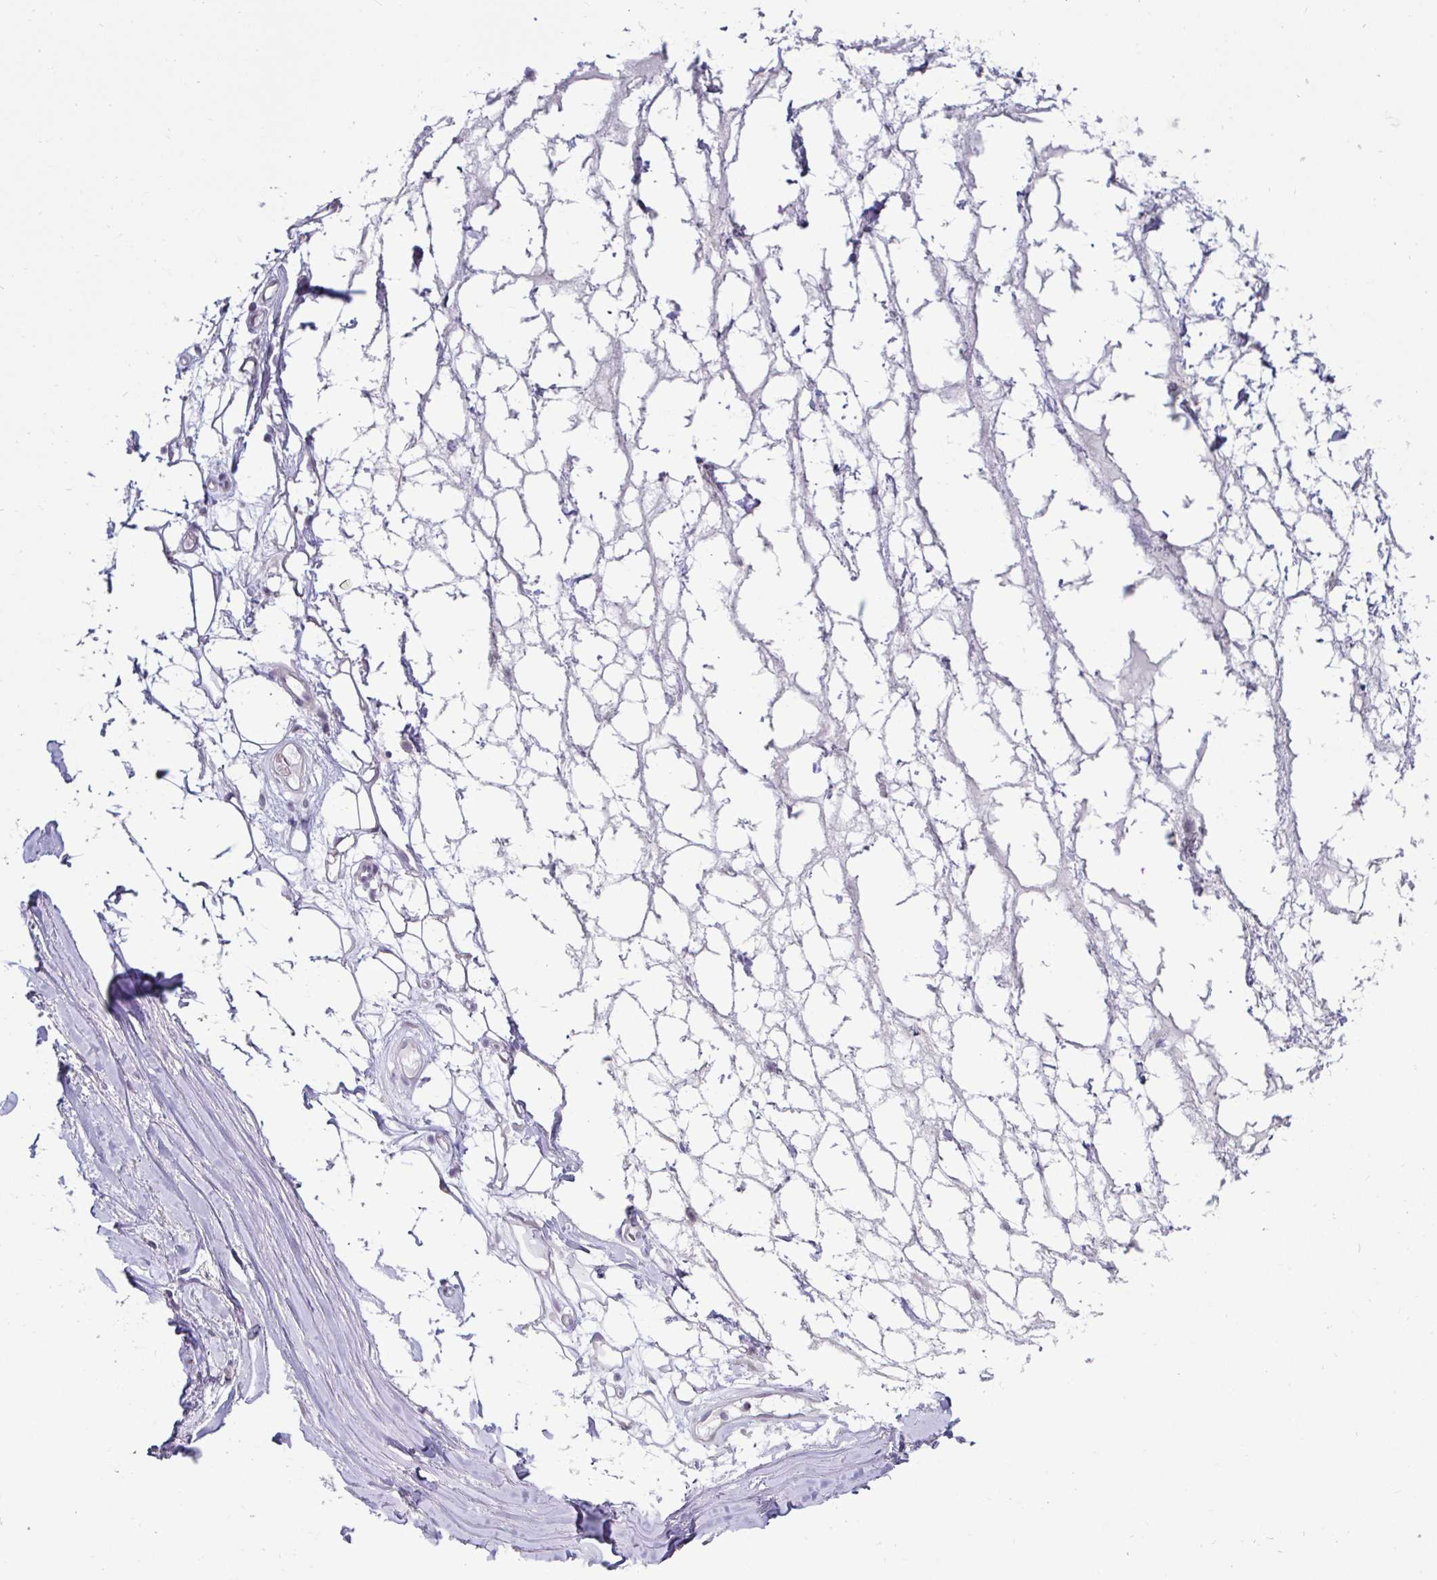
{"staining": {"intensity": "negative", "quantity": "none", "location": "none"}, "tissue": "adipose tissue", "cell_type": "Adipocytes", "image_type": "normal", "snomed": [{"axis": "morphology", "description": "Normal tissue, NOS"}, {"axis": "topography", "description": "Lymph node"}, {"axis": "topography", "description": "Cartilage tissue"}, {"axis": "topography", "description": "Nasopharynx"}], "caption": "The image reveals no staining of adipocytes in unremarkable adipose tissue.", "gene": "GSTM1", "patient": {"sex": "male", "age": 63}}